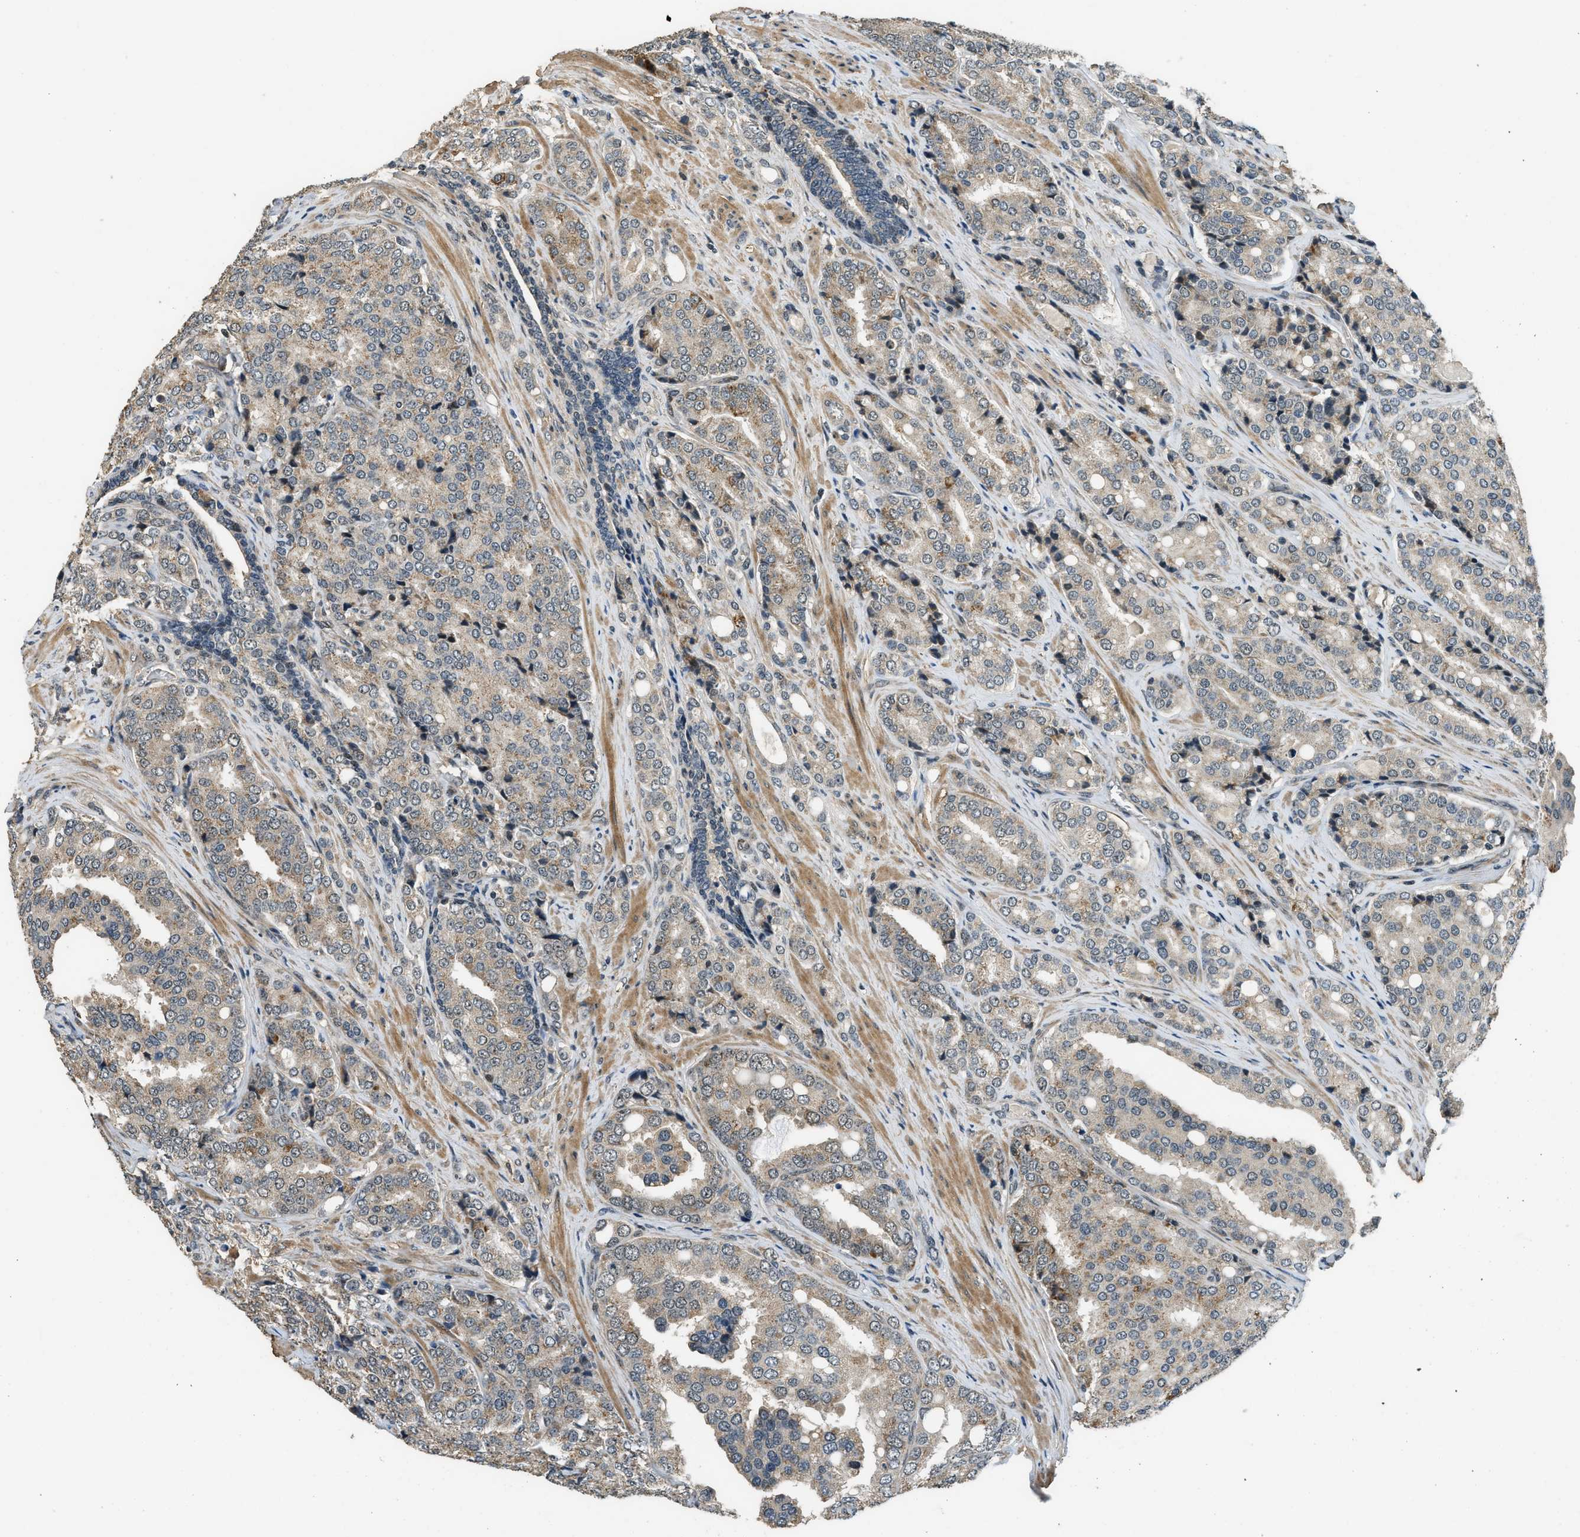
{"staining": {"intensity": "weak", "quantity": "25%-75%", "location": "cytoplasmic/membranous"}, "tissue": "prostate cancer", "cell_type": "Tumor cells", "image_type": "cancer", "snomed": [{"axis": "morphology", "description": "Adenocarcinoma, High grade"}, {"axis": "topography", "description": "Prostate"}], "caption": "IHC micrograph of neoplastic tissue: prostate high-grade adenocarcinoma stained using IHC exhibits low levels of weak protein expression localized specifically in the cytoplasmic/membranous of tumor cells, appearing as a cytoplasmic/membranous brown color.", "gene": "MED21", "patient": {"sex": "male", "age": 50}}